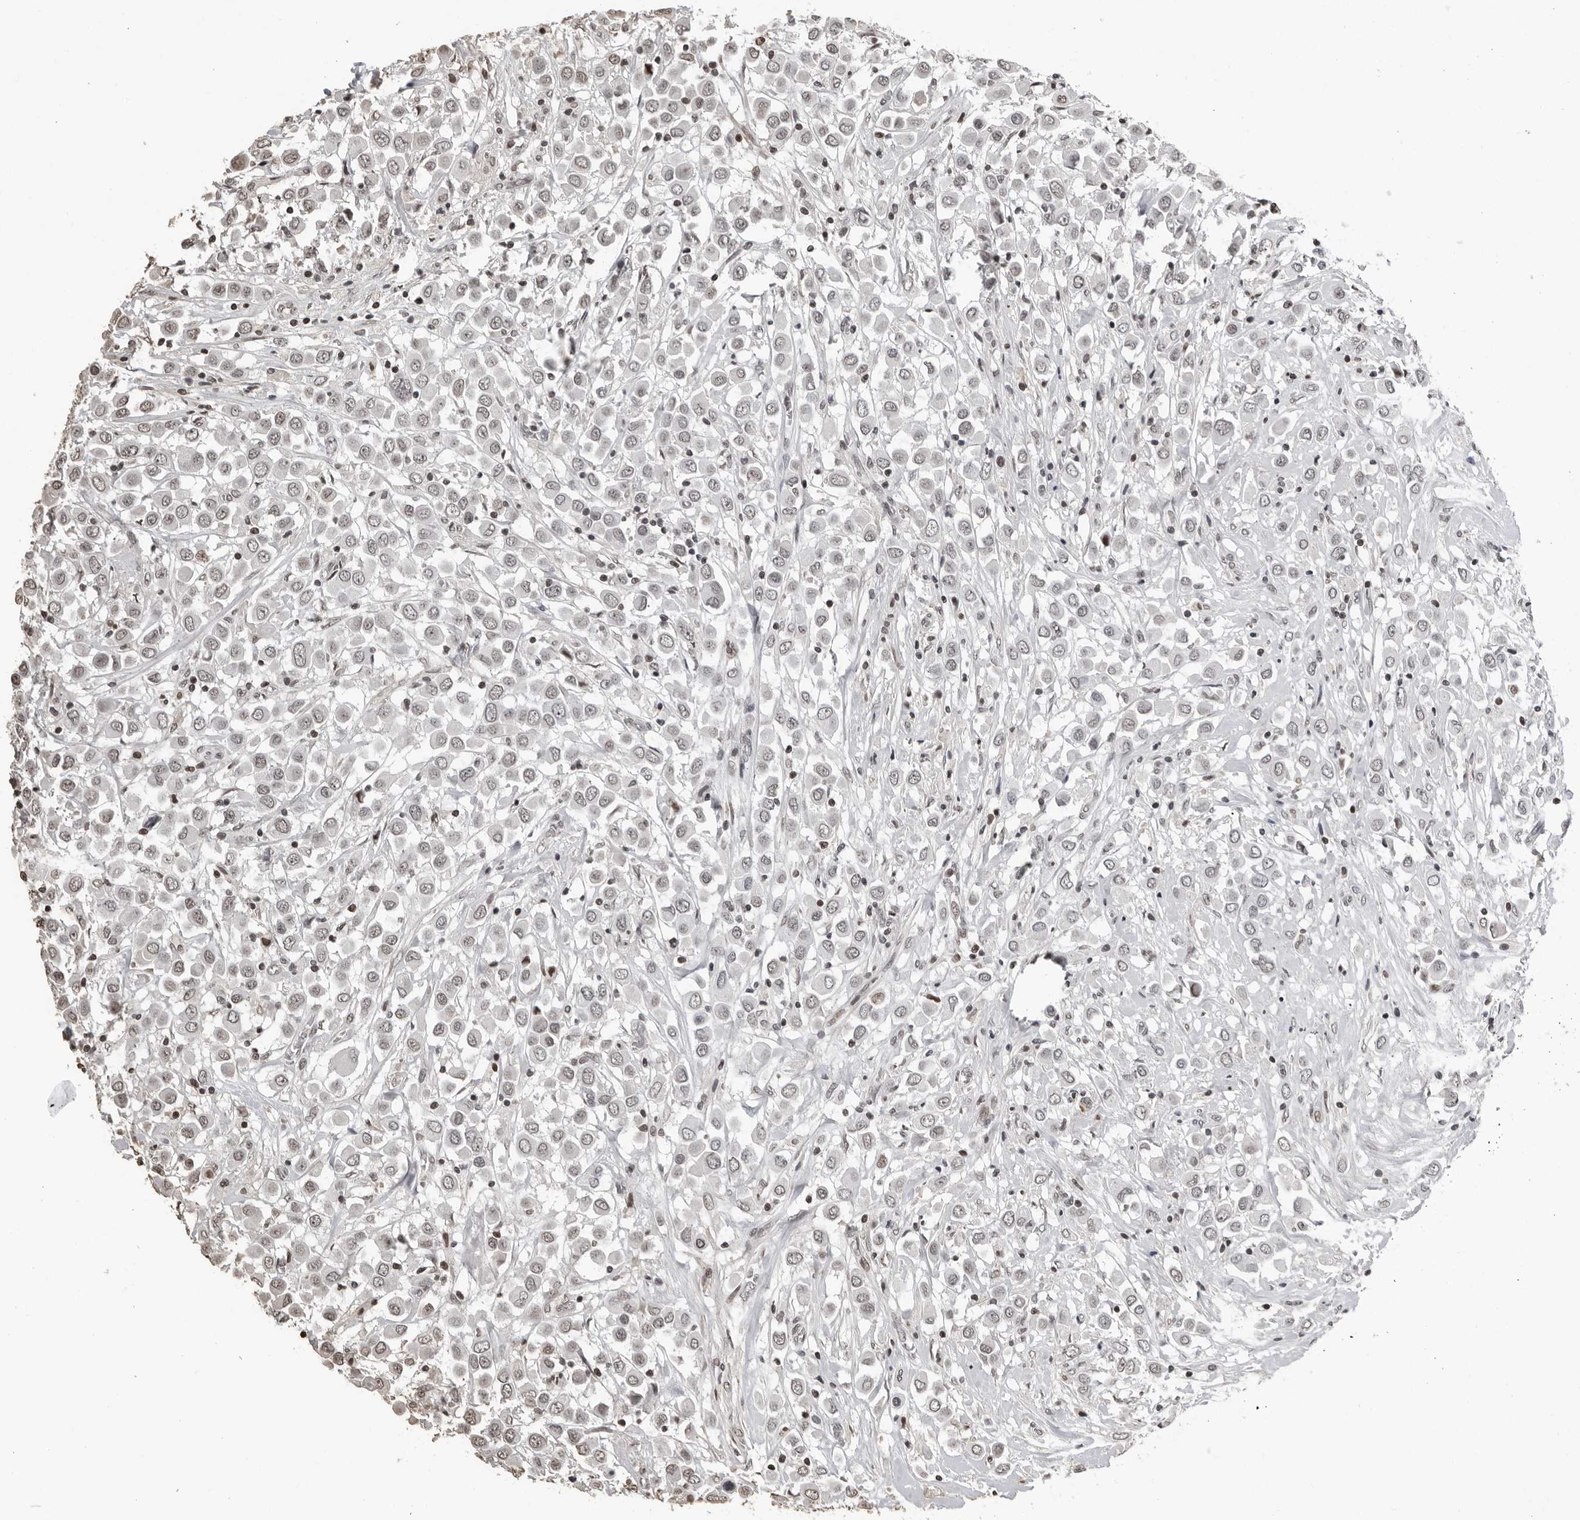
{"staining": {"intensity": "weak", "quantity": "25%-75%", "location": "nuclear"}, "tissue": "breast cancer", "cell_type": "Tumor cells", "image_type": "cancer", "snomed": [{"axis": "morphology", "description": "Duct carcinoma"}, {"axis": "topography", "description": "Breast"}], "caption": "Immunohistochemical staining of human breast cancer (infiltrating ductal carcinoma) demonstrates weak nuclear protein positivity in approximately 25%-75% of tumor cells.", "gene": "ORC1", "patient": {"sex": "female", "age": 61}}